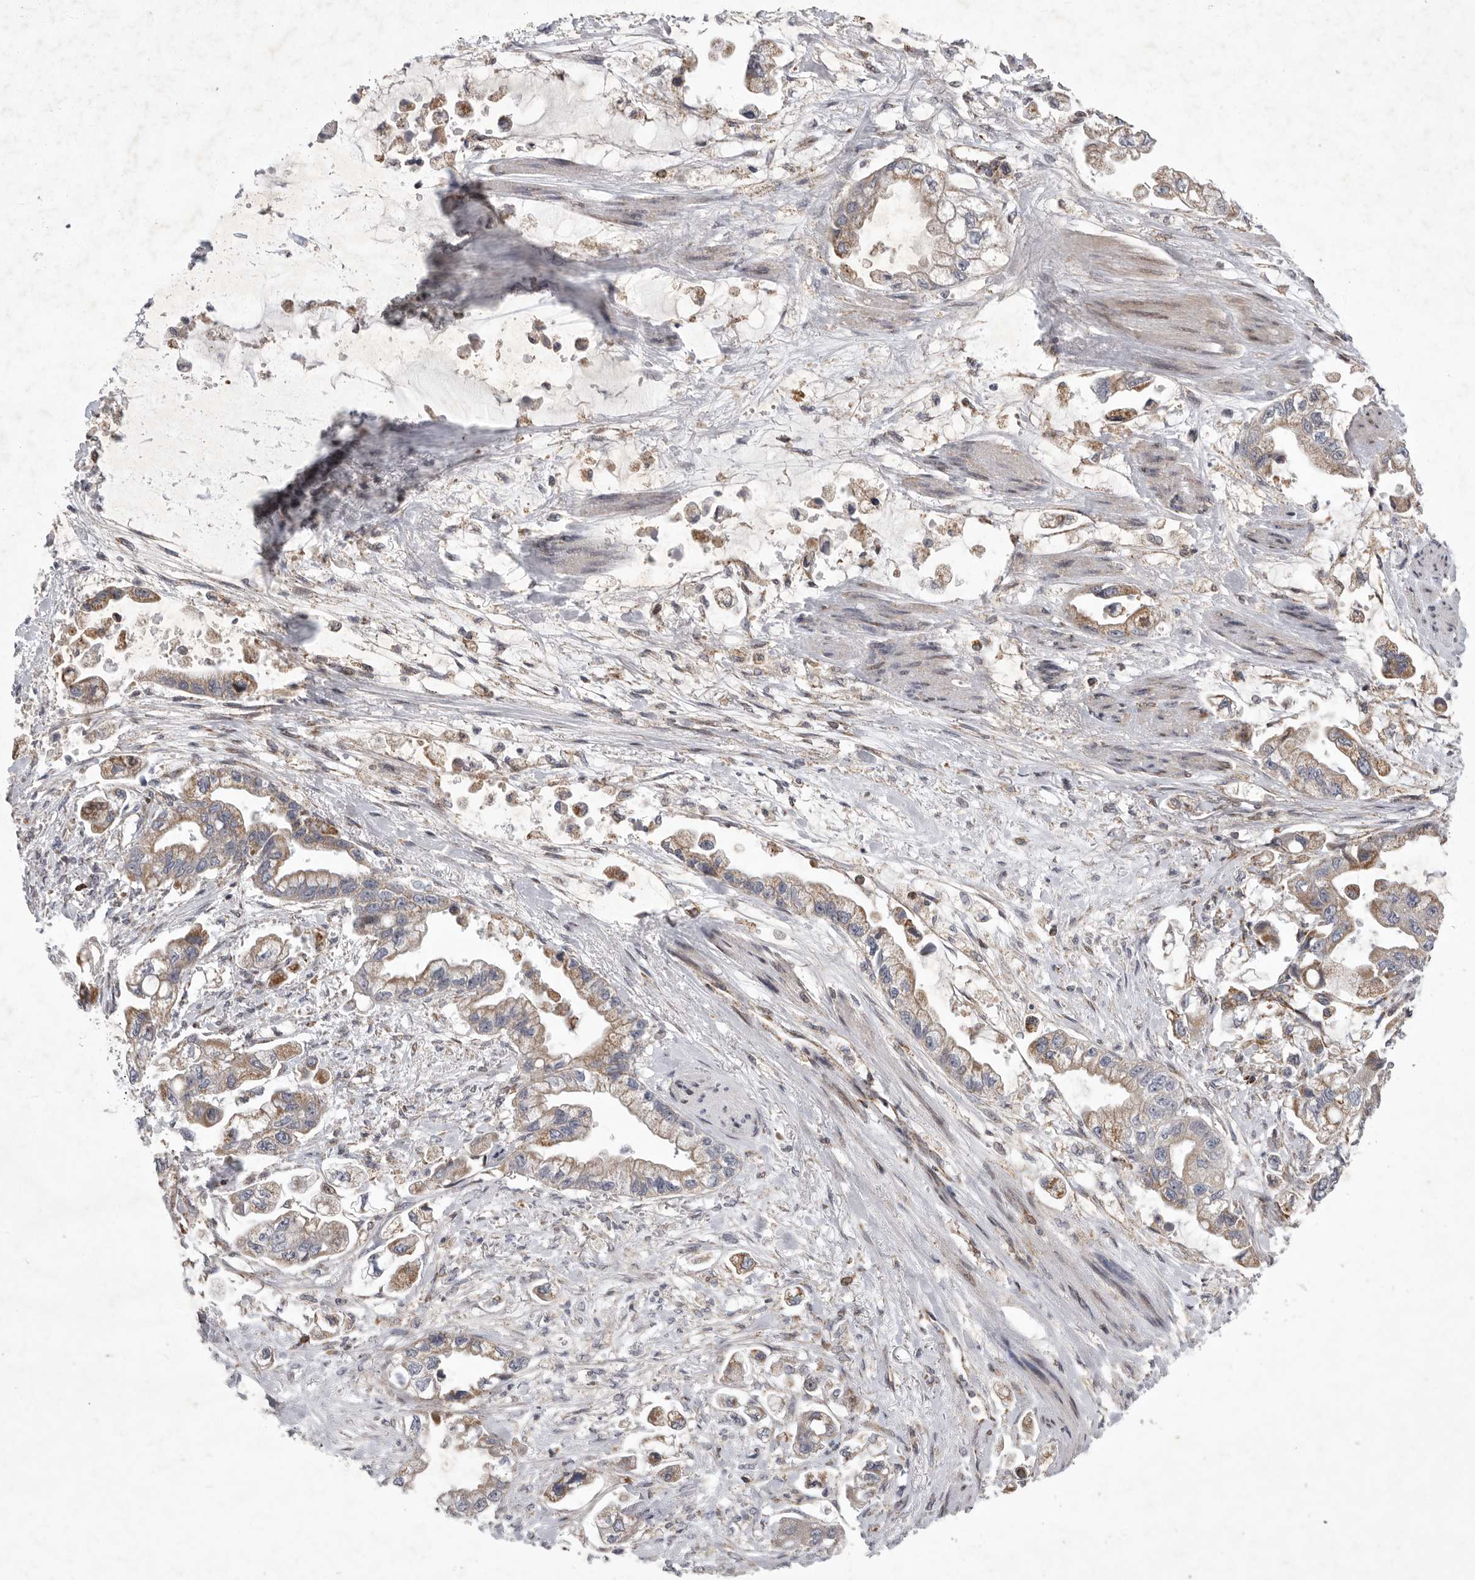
{"staining": {"intensity": "moderate", "quantity": ">75%", "location": "cytoplasmic/membranous"}, "tissue": "stomach cancer", "cell_type": "Tumor cells", "image_type": "cancer", "snomed": [{"axis": "morphology", "description": "Adenocarcinoma, NOS"}, {"axis": "topography", "description": "Stomach"}], "caption": "This is a photomicrograph of immunohistochemistry (IHC) staining of stomach adenocarcinoma, which shows moderate staining in the cytoplasmic/membranous of tumor cells.", "gene": "MPZL1", "patient": {"sex": "male", "age": 62}}